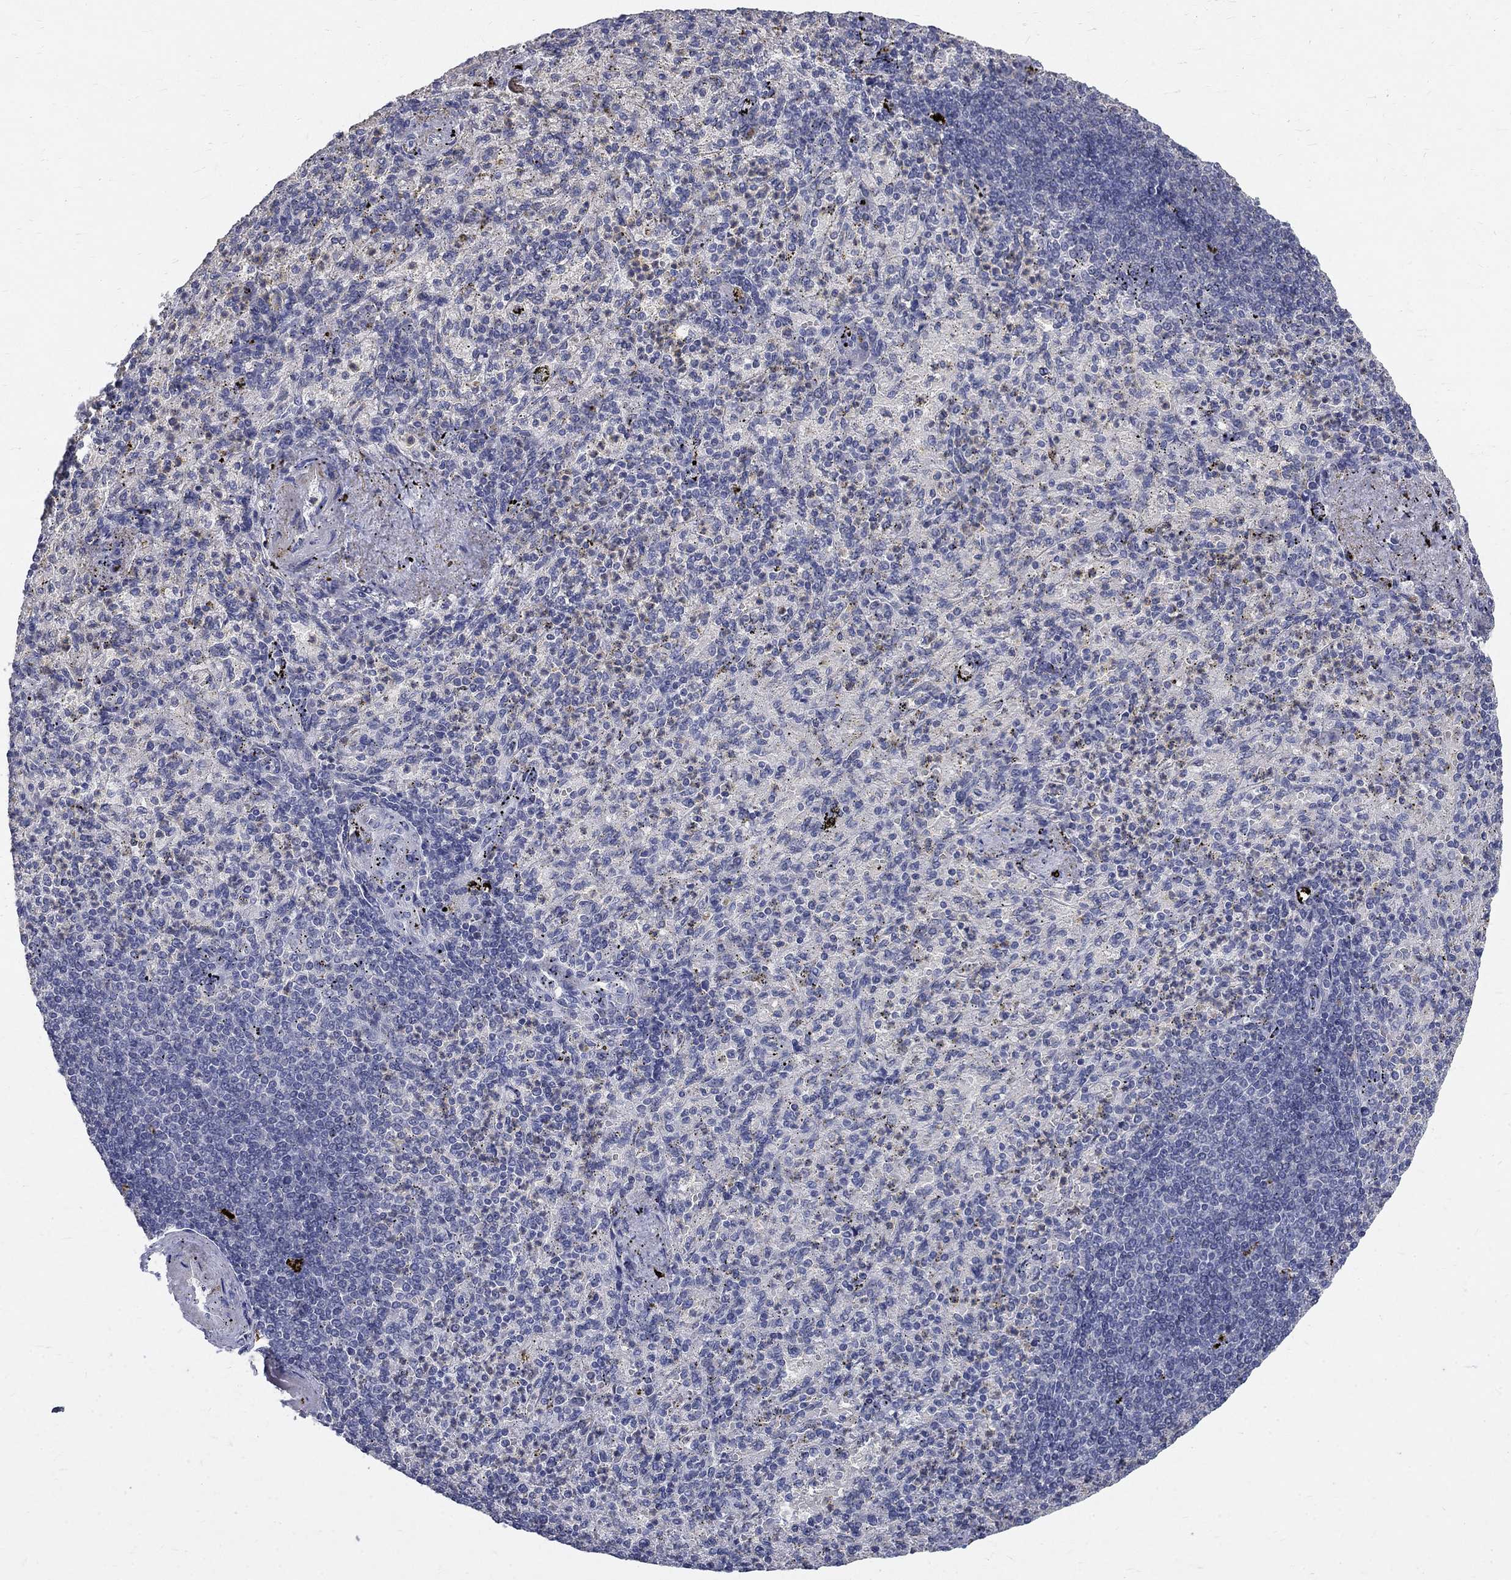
{"staining": {"intensity": "negative", "quantity": "none", "location": "none"}, "tissue": "spleen", "cell_type": "Cells in red pulp", "image_type": "normal", "snomed": [{"axis": "morphology", "description": "Normal tissue, NOS"}, {"axis": "topography", "description": "Spleen"}], "caption": "Immunohistochemistry (IHC) photomicrograph of unremarkable spleen: human spleen stained with DAB (3,3'-diaminobenzidine) displays no significant protein staining in cells in red pulp.", "gene": "PTH1R", "patient": {"sex": "female", "age": 74}}